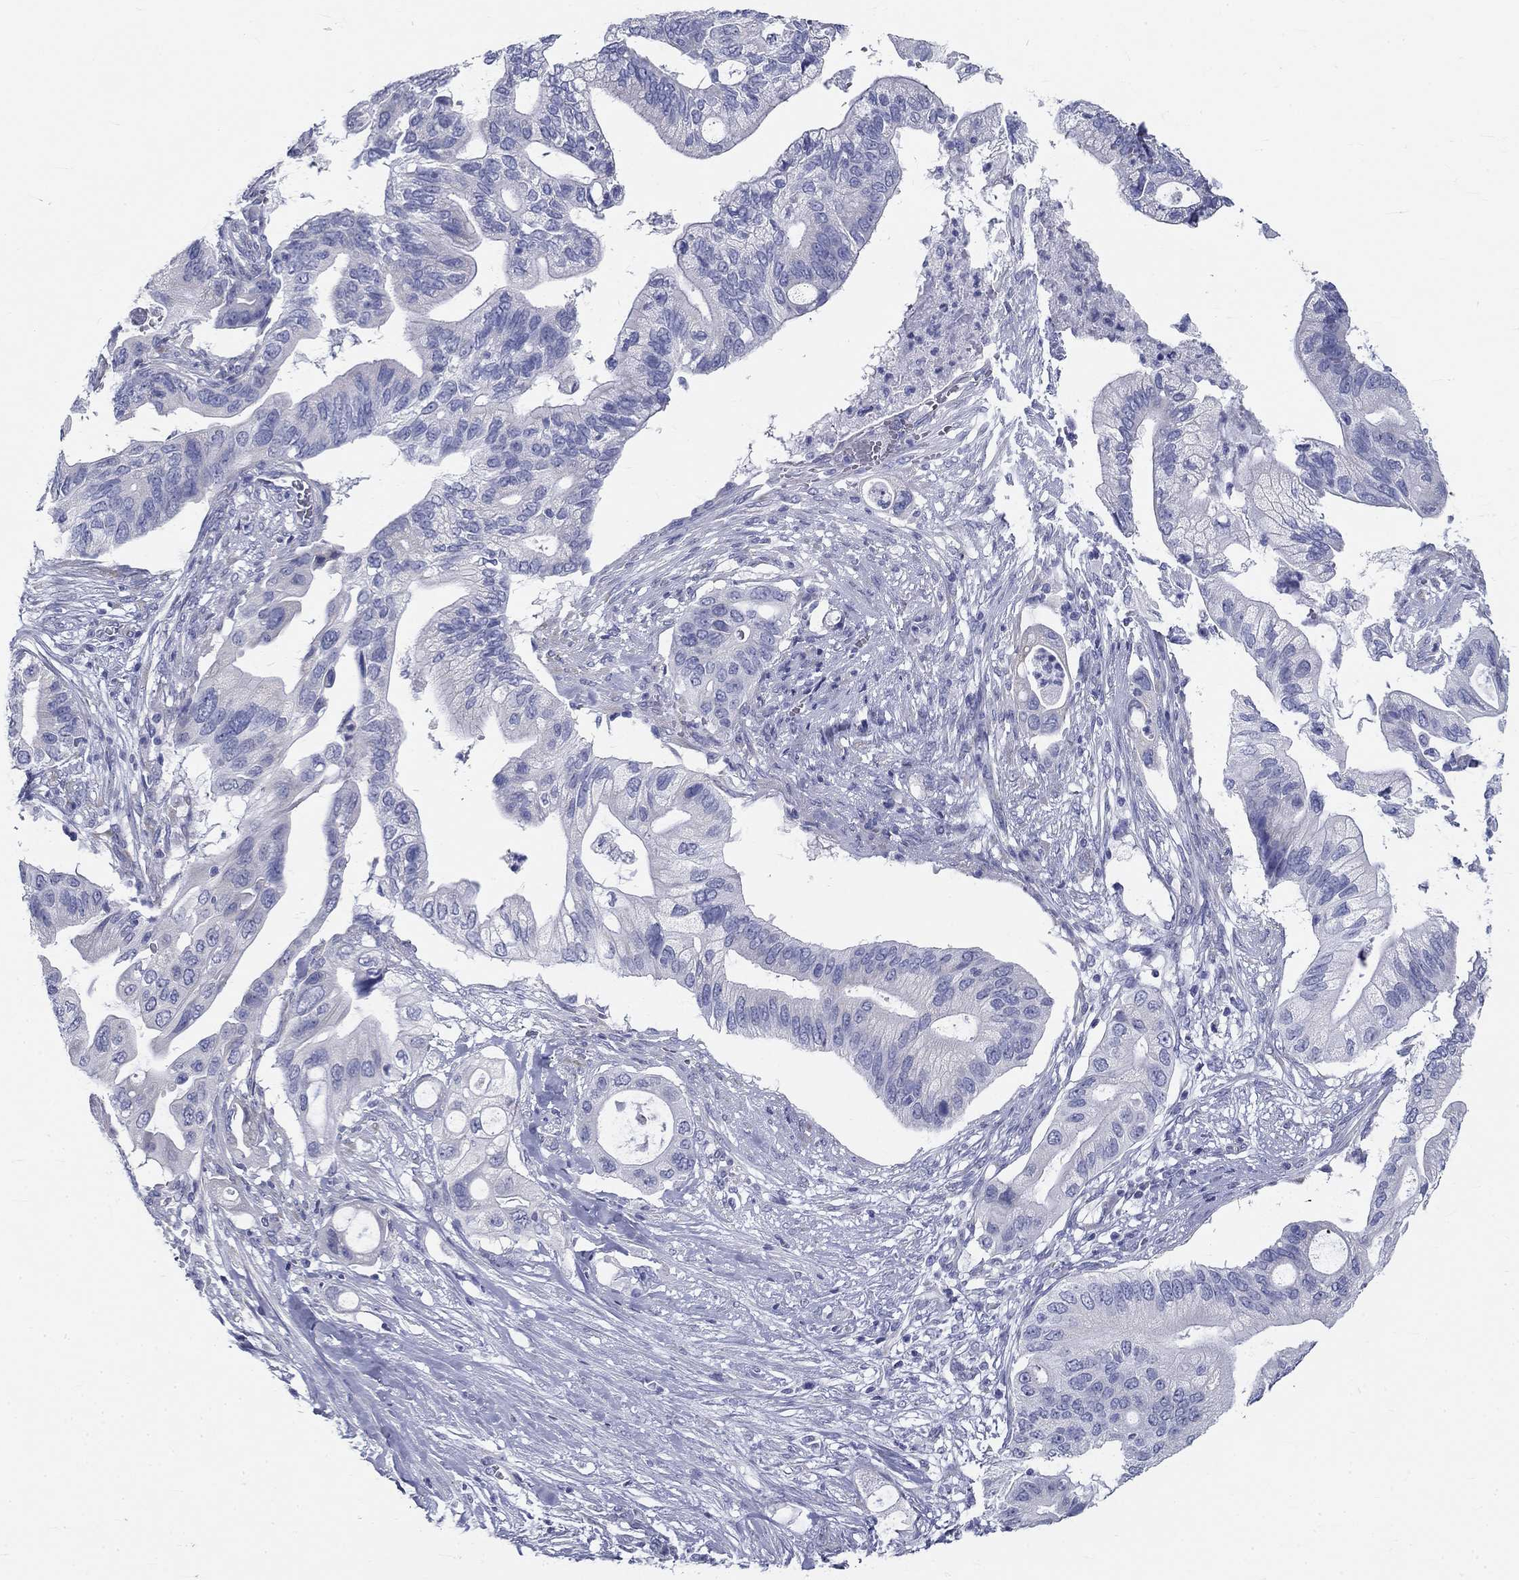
{"staining": {"intensity": "negative", "quantity": "none", "location": "none"}, "tissue": "pancreatic cancer", "cell_type": "Tumor cells", "image_type": "cancer", "snomed": [{"axis": "morphology", "description": "Adenocarcinoma, NOS"}, {"axis": "topography", "description": "Pancreas"}], "caption": "Immunohistochemistry of human pancreatic cancer exhibits no positivity in tumor cells.", "gene": "GALNTL5", "patient": {"sex": "female", "age": 72}}